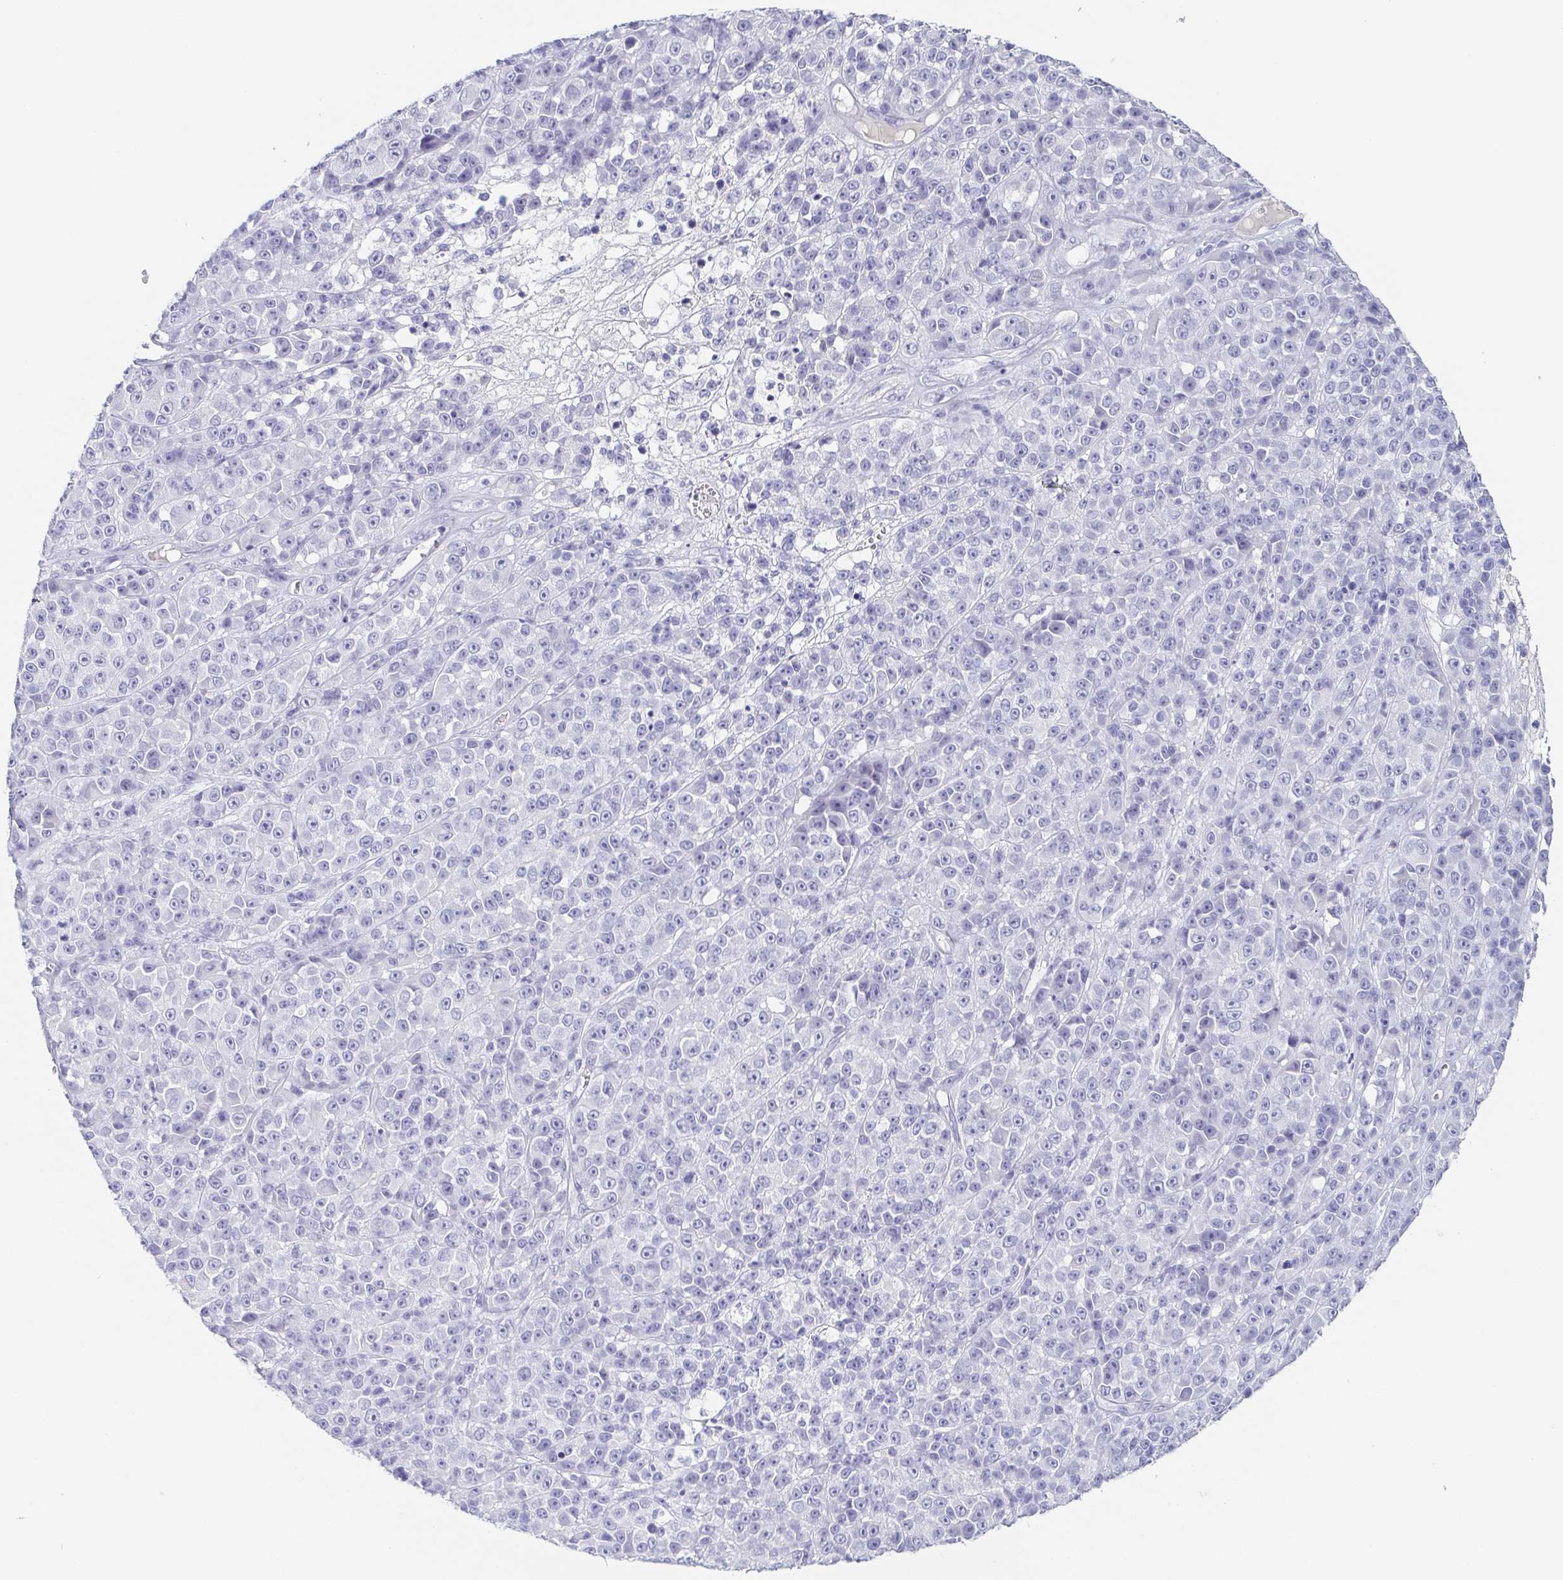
{"staining": {"intensity": "negative", "quantity": "none", "location": "none"}, "tissue": "melanoma", "cell_type": "Tumor cells", "image_type": "cancer", "snomed": [{"axis": "morphology", "description": "Malignant melanoma, NOS"}, {"axis": "topography", "description": "Skin"}, {"axis": "topography", "description": "Skin of back"}], "caption": "The immunohistochemistry histopathology image has no significant positivity in tumor cells of melanoma tissue. (Brightfield microscopy of DAB (3,3'-diaminobenzidine) immunohistochemistry (IHC) at high magnification).", "gene": "ITLN1", "patient": {"sex": "male", "age": 91}}